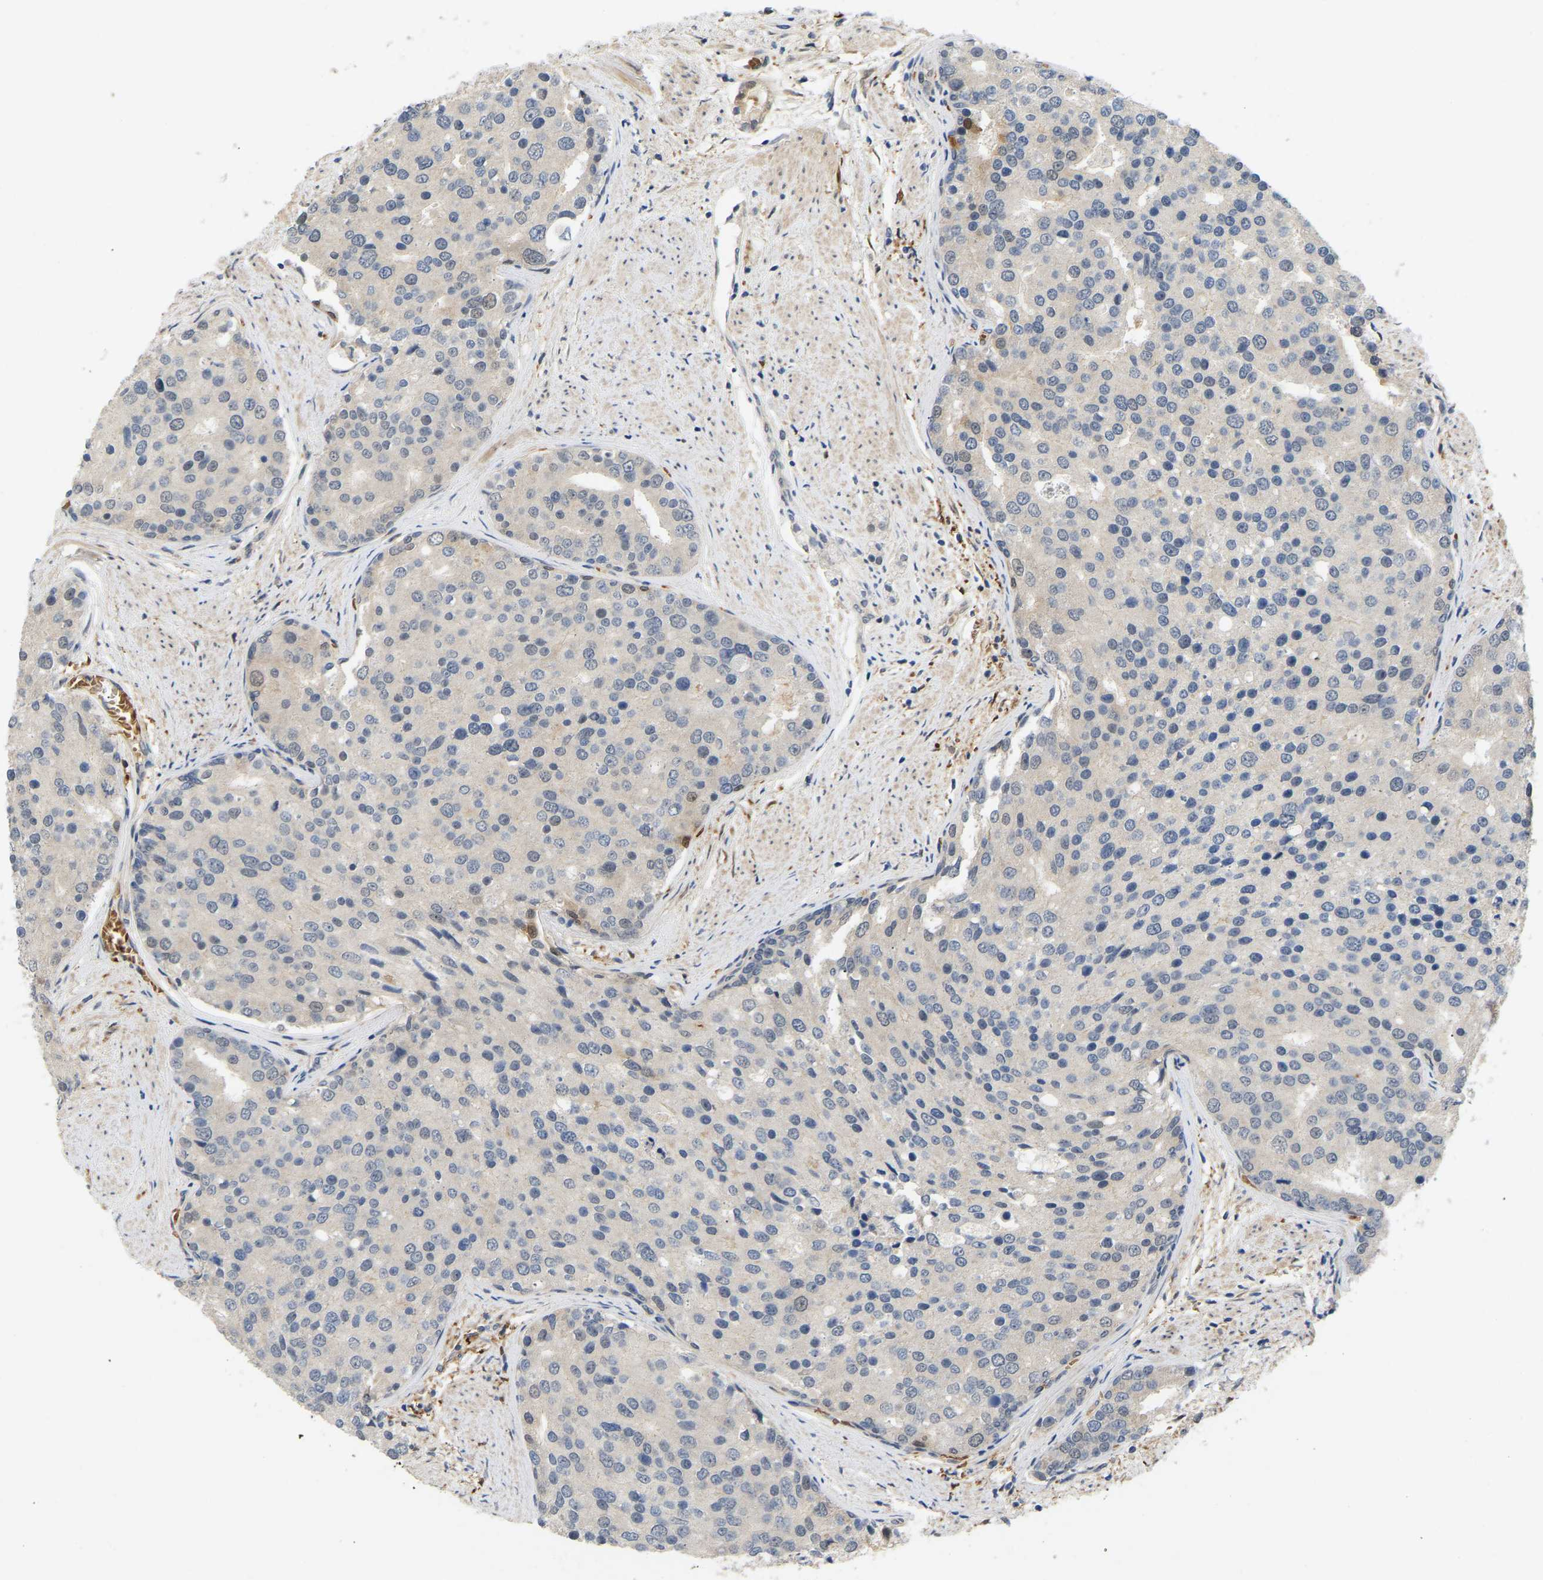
{"staining": {"intensity": "negative", "quantity": "none", "location": "none"}, "tissue": "prostate cancer", "cell_type": "Tumor cells", "image_type": "cancer", "snomed": [{"axis": "morphology", "description": "Adenocarcinoma, High grade"}, {"axis": "topography", "description": "Prostate"}], "caption": "High power microscopy micrograph of an immunohistochemistry (IHC) photomicrograph of adenocarcinoma (high-grade) (prostate), revealing no significant expression in tumor cells.", "gene": "LIMK2", "patient": {"sex": "male", "age": 50}}